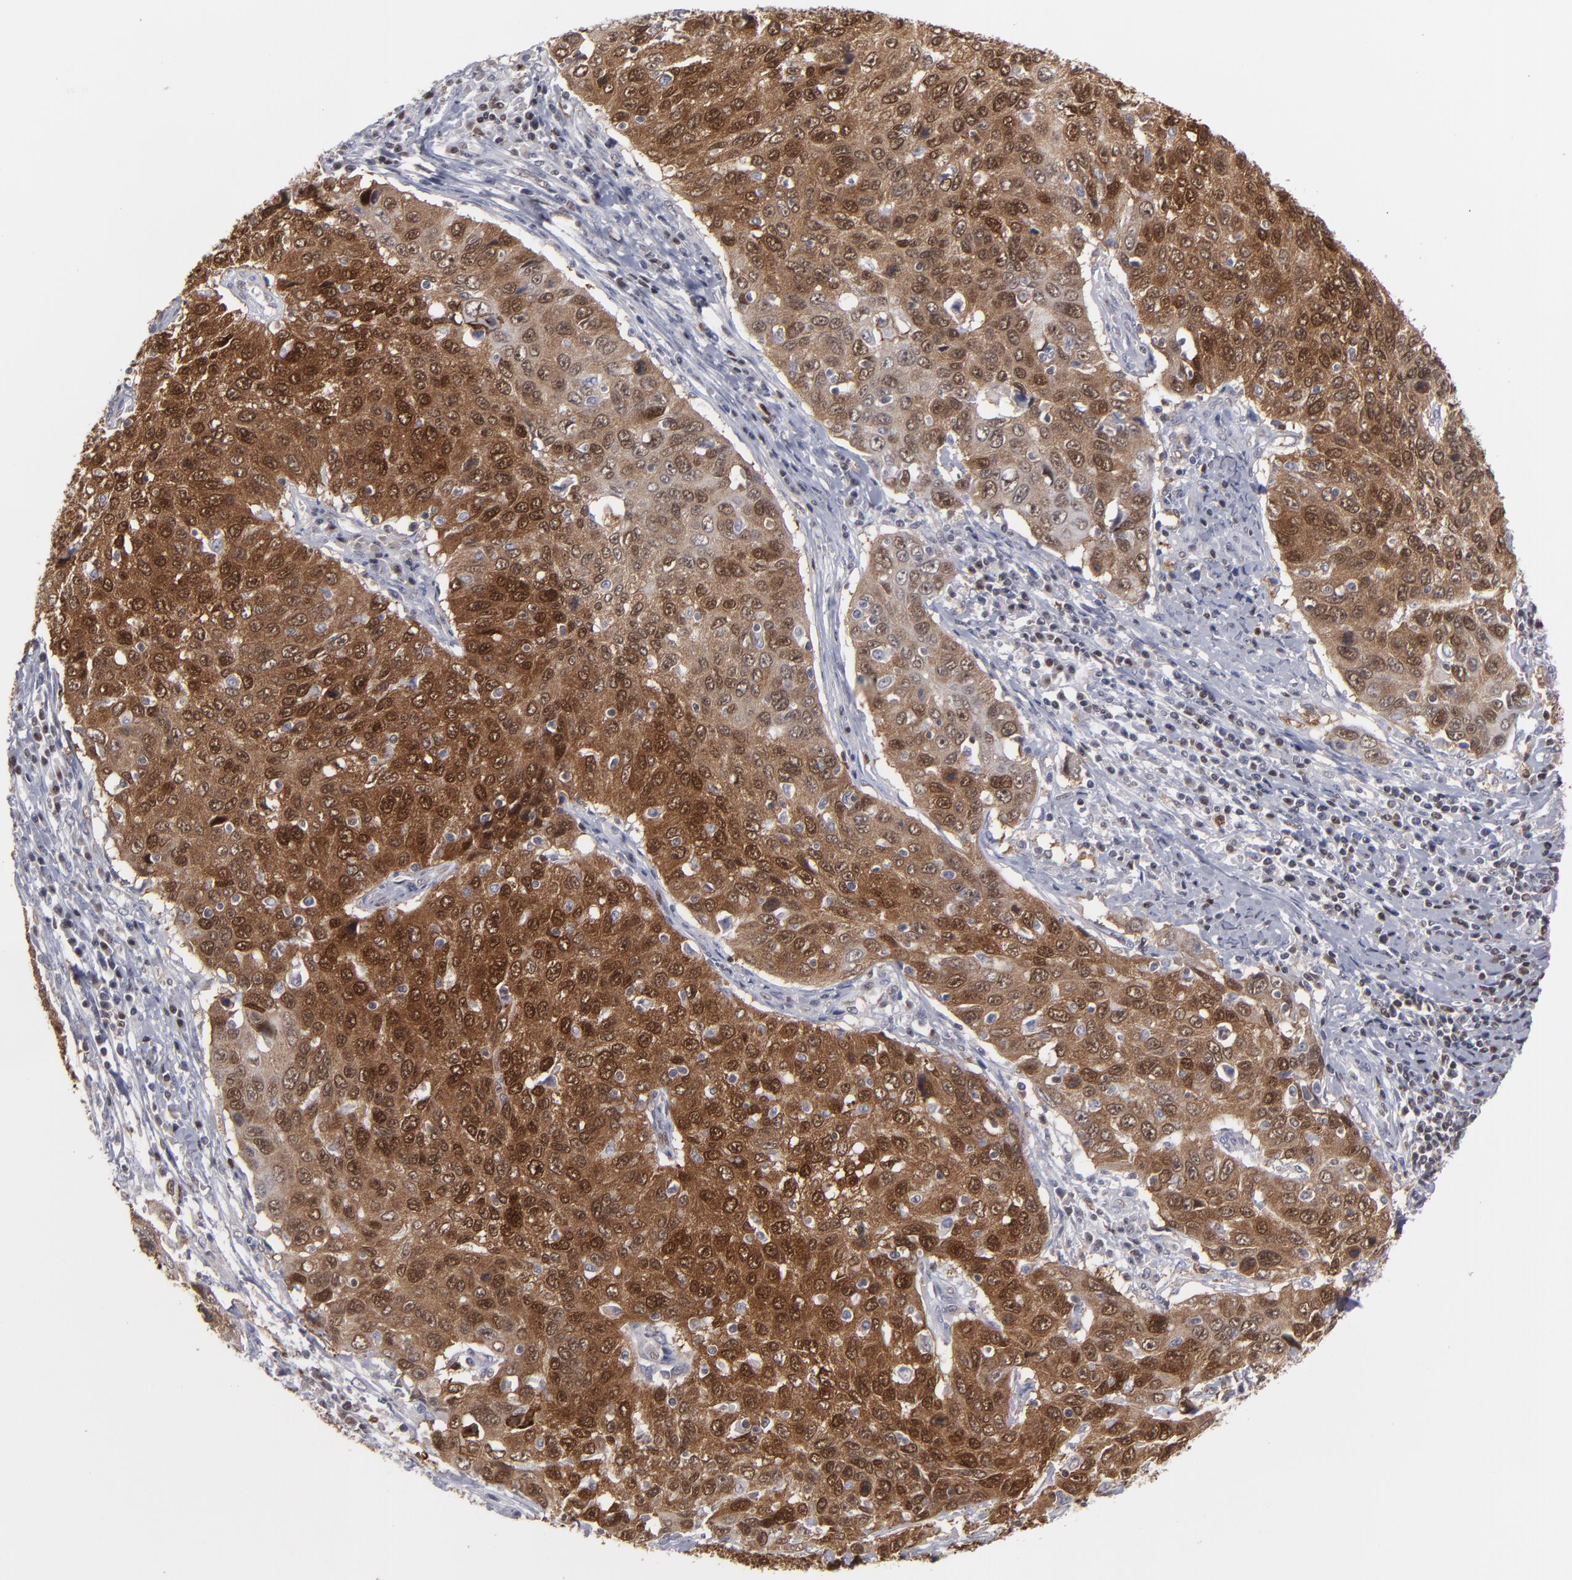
{"staining": {"intensity": "strong", "quantity": ">75%", "location": "cytoplasmic/membranous,nuclear"}, "tissue": "cervical cancer", "cell_type": "Tumor cells", "image_type": "cancer", "snomed": [{"axis": "morphology", "description": "Squamous cell carcinoma, NOS"}, {"axis": "topography", "description": "Cervix"}], "caption": "Cervical cancer stained for a protein exhibits strong cytoplasmic/membranous and nuclear positivity in tumor cells.", "gene": "GSR", "patient": {"sex": "female", "age": 53}}